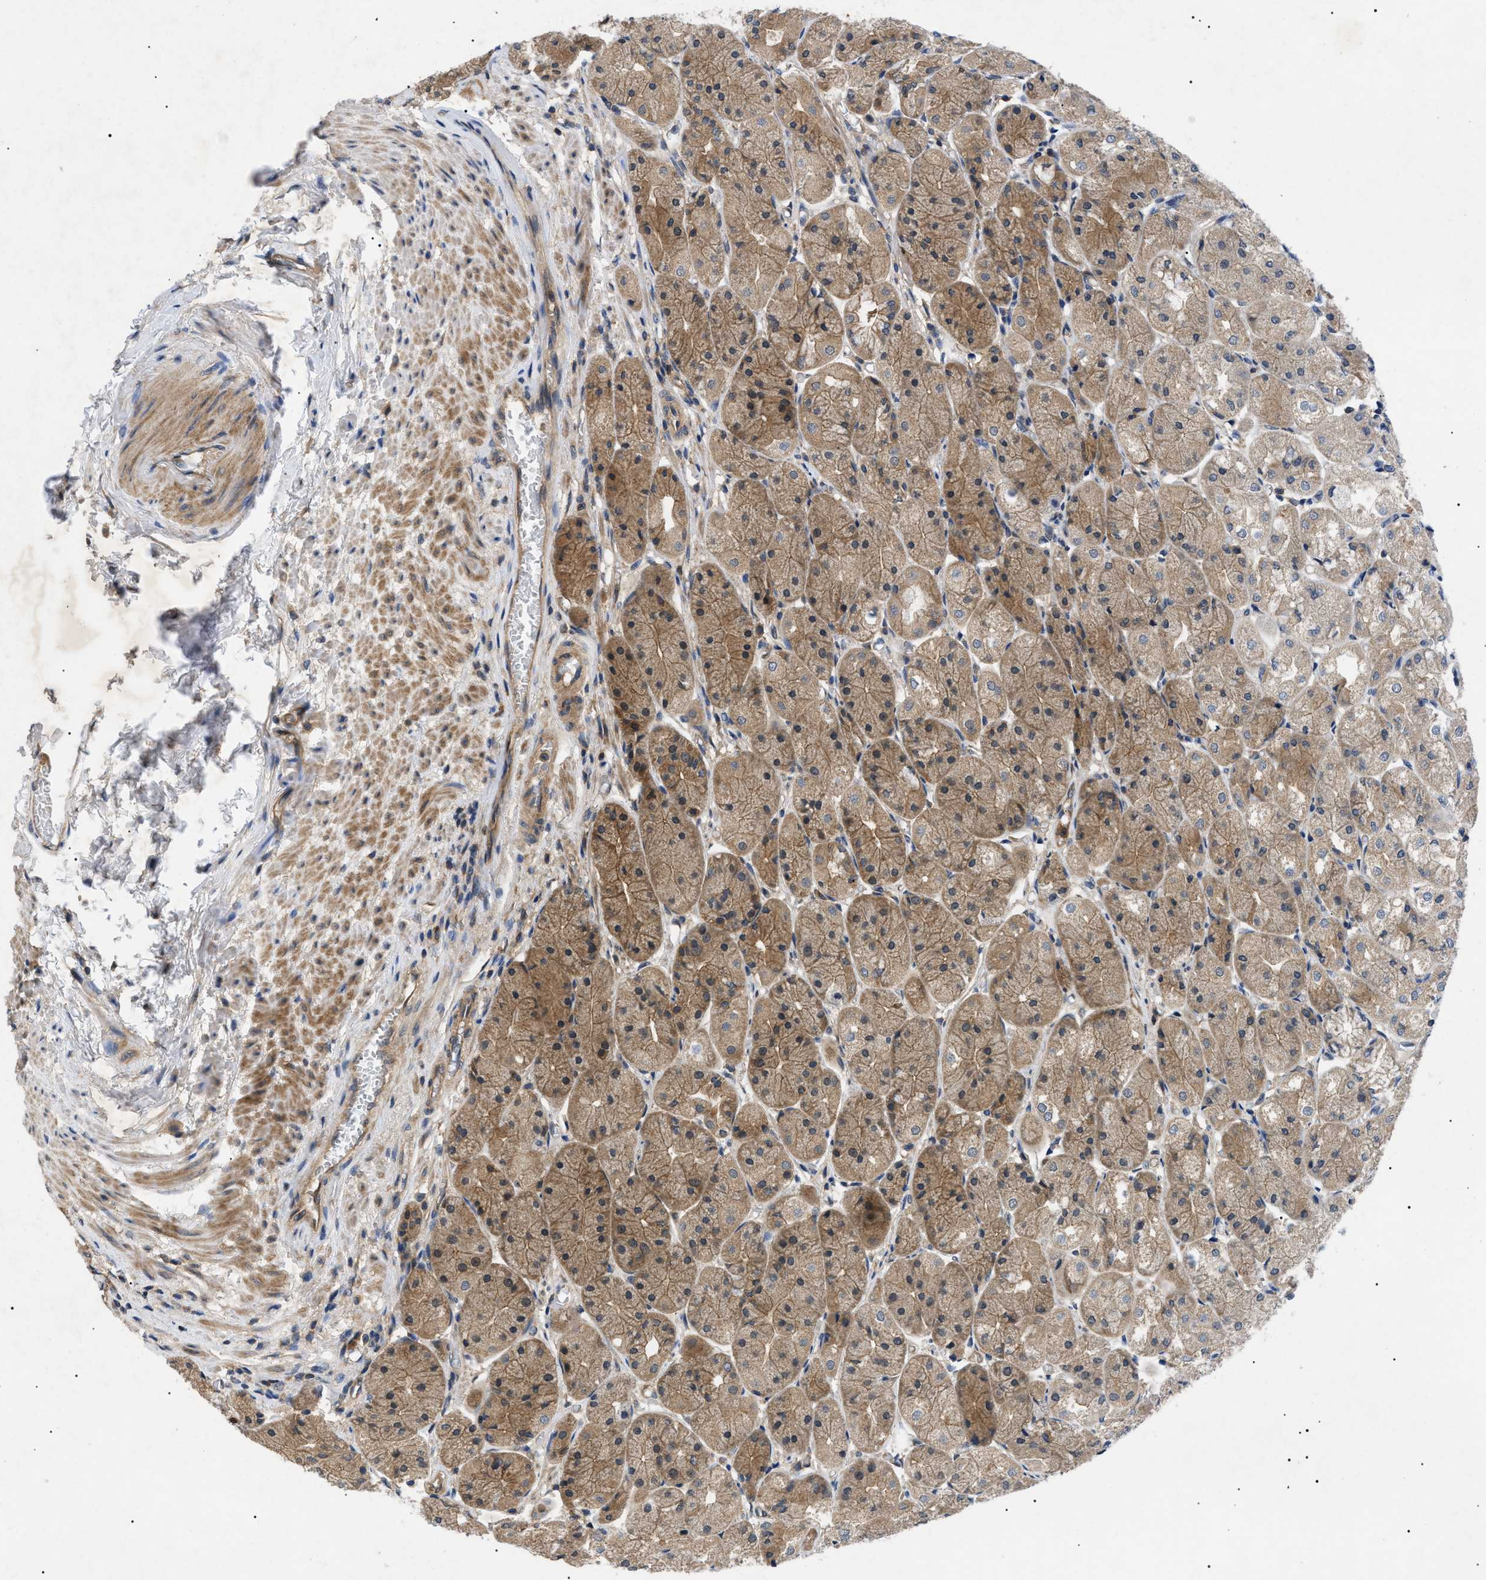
{"staining": {"intensity": "strong", "quantity": ">75%", "location": "cytoplasmic/membranous"}, "tissue": "stomach", "cell_type": "Glandular cells", "image_type": "normal", "snomed": [{"axis": "morphology", "description": "Normal tissue, NOS"}, {"axis": "topography", "description": "Stomach, upper"}], "caption": "Immunohistochemical staining of unremarkable human stomach displays high levels of strong cytoplasmic/membranous staining in approximately >75% of glandular cells. Using DAB (brown) and hematoxylin (blue) stains, captured at high magnification using brightfield microscopy.", "gene": "RIPK1", "patient": {"sex": "male", "age": 72}}